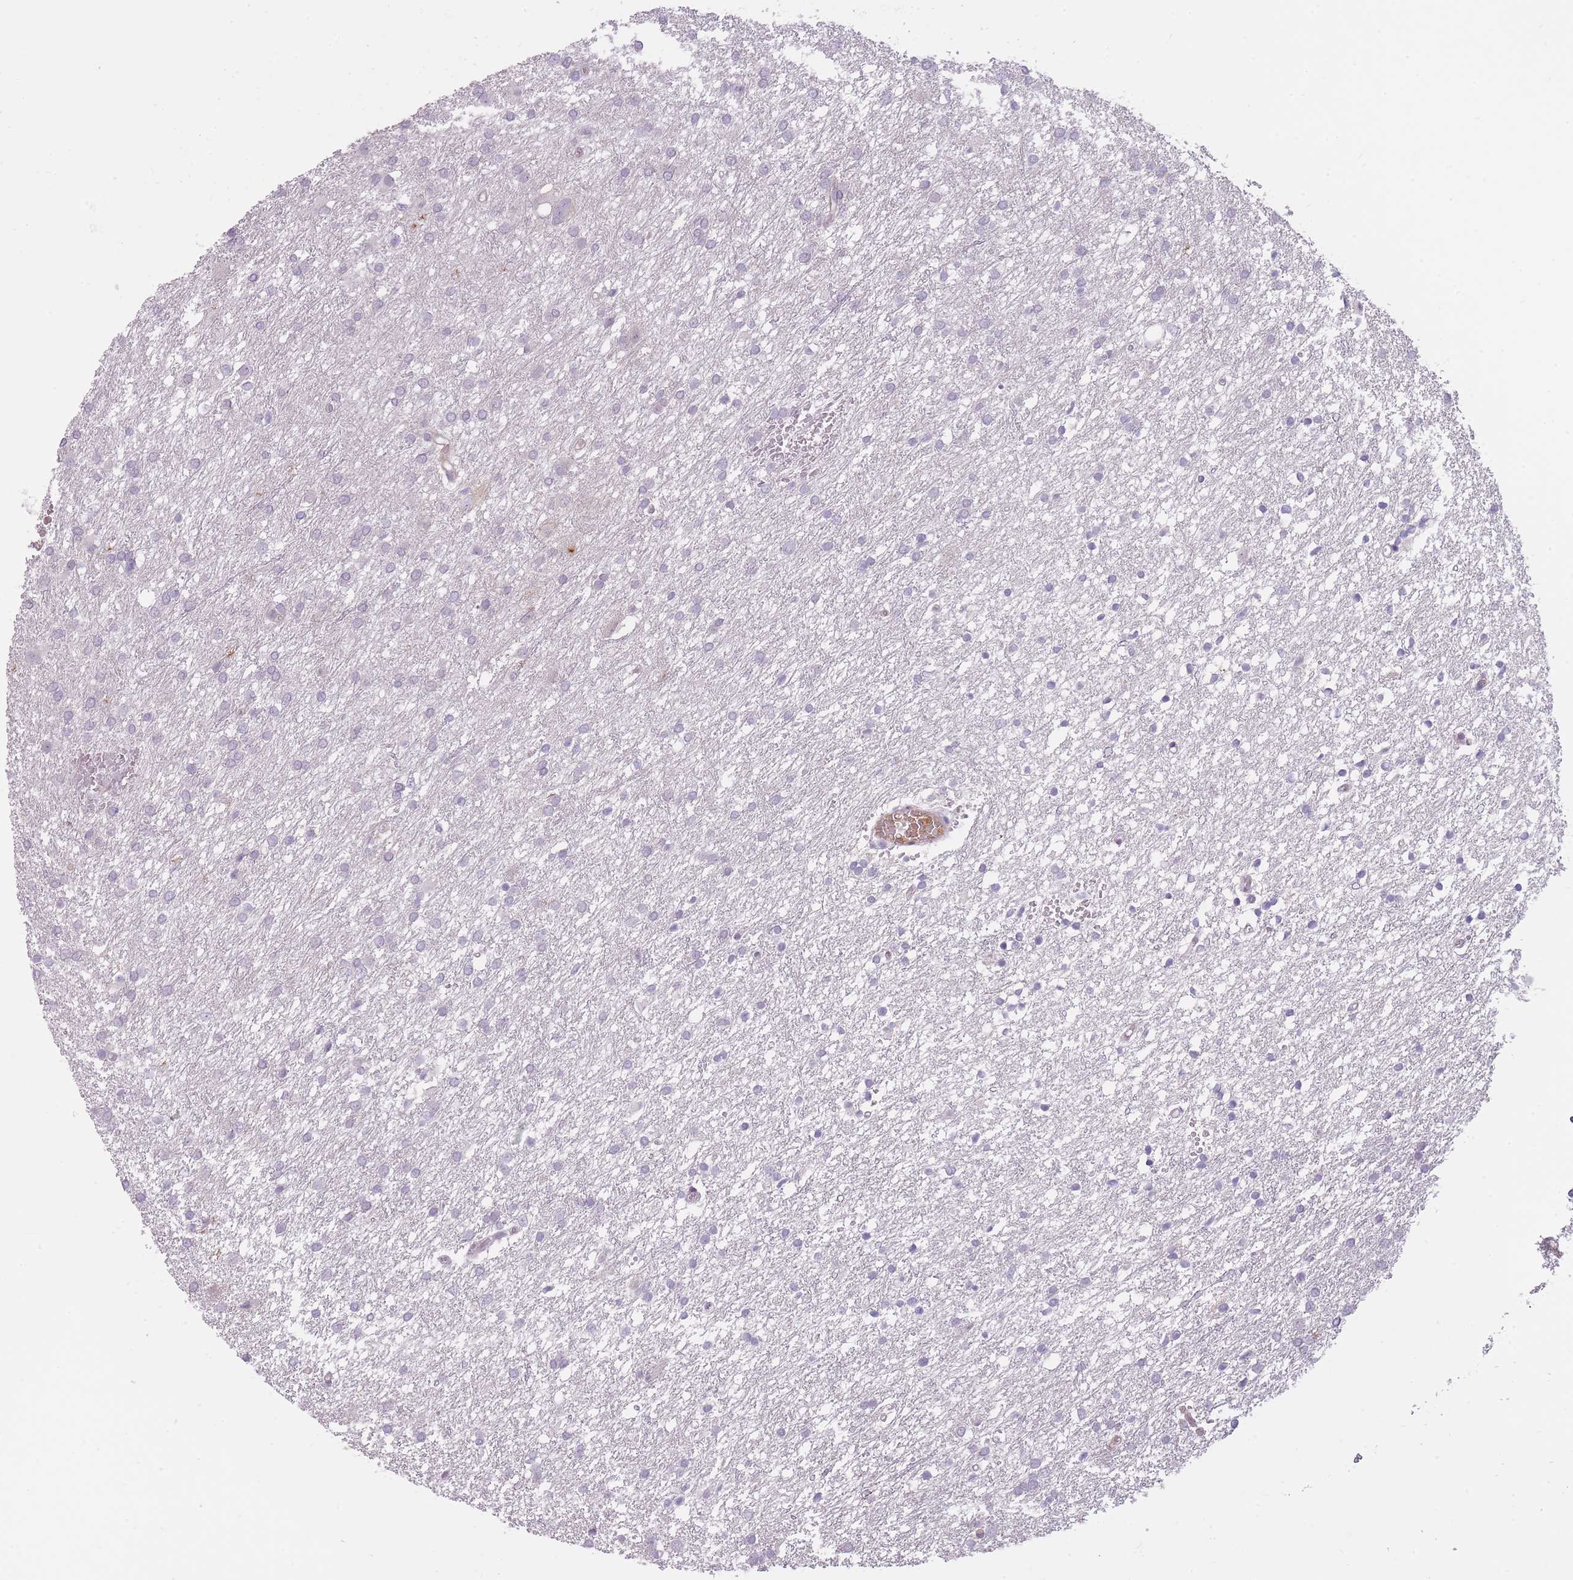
{"staining": {"intensity": "negative", "quantity": "none", "location": "none"}, "tissue": "glioma", "cell_type": "Tumor cells", "image_type": "cancer", "snomed": [{"axis": "morphology", "description": "Glioma, malignant, High grade"}, {"axis": "topography", "description": "Brain"}], "caption": "Tumor cells show no significant protein expression in malignant glioma (high-grade). (Brightfield microscopy of DAB IHC at high magnification).", "gene": "PGRMC2", "patient": {"sex": "female", "age": 50}}